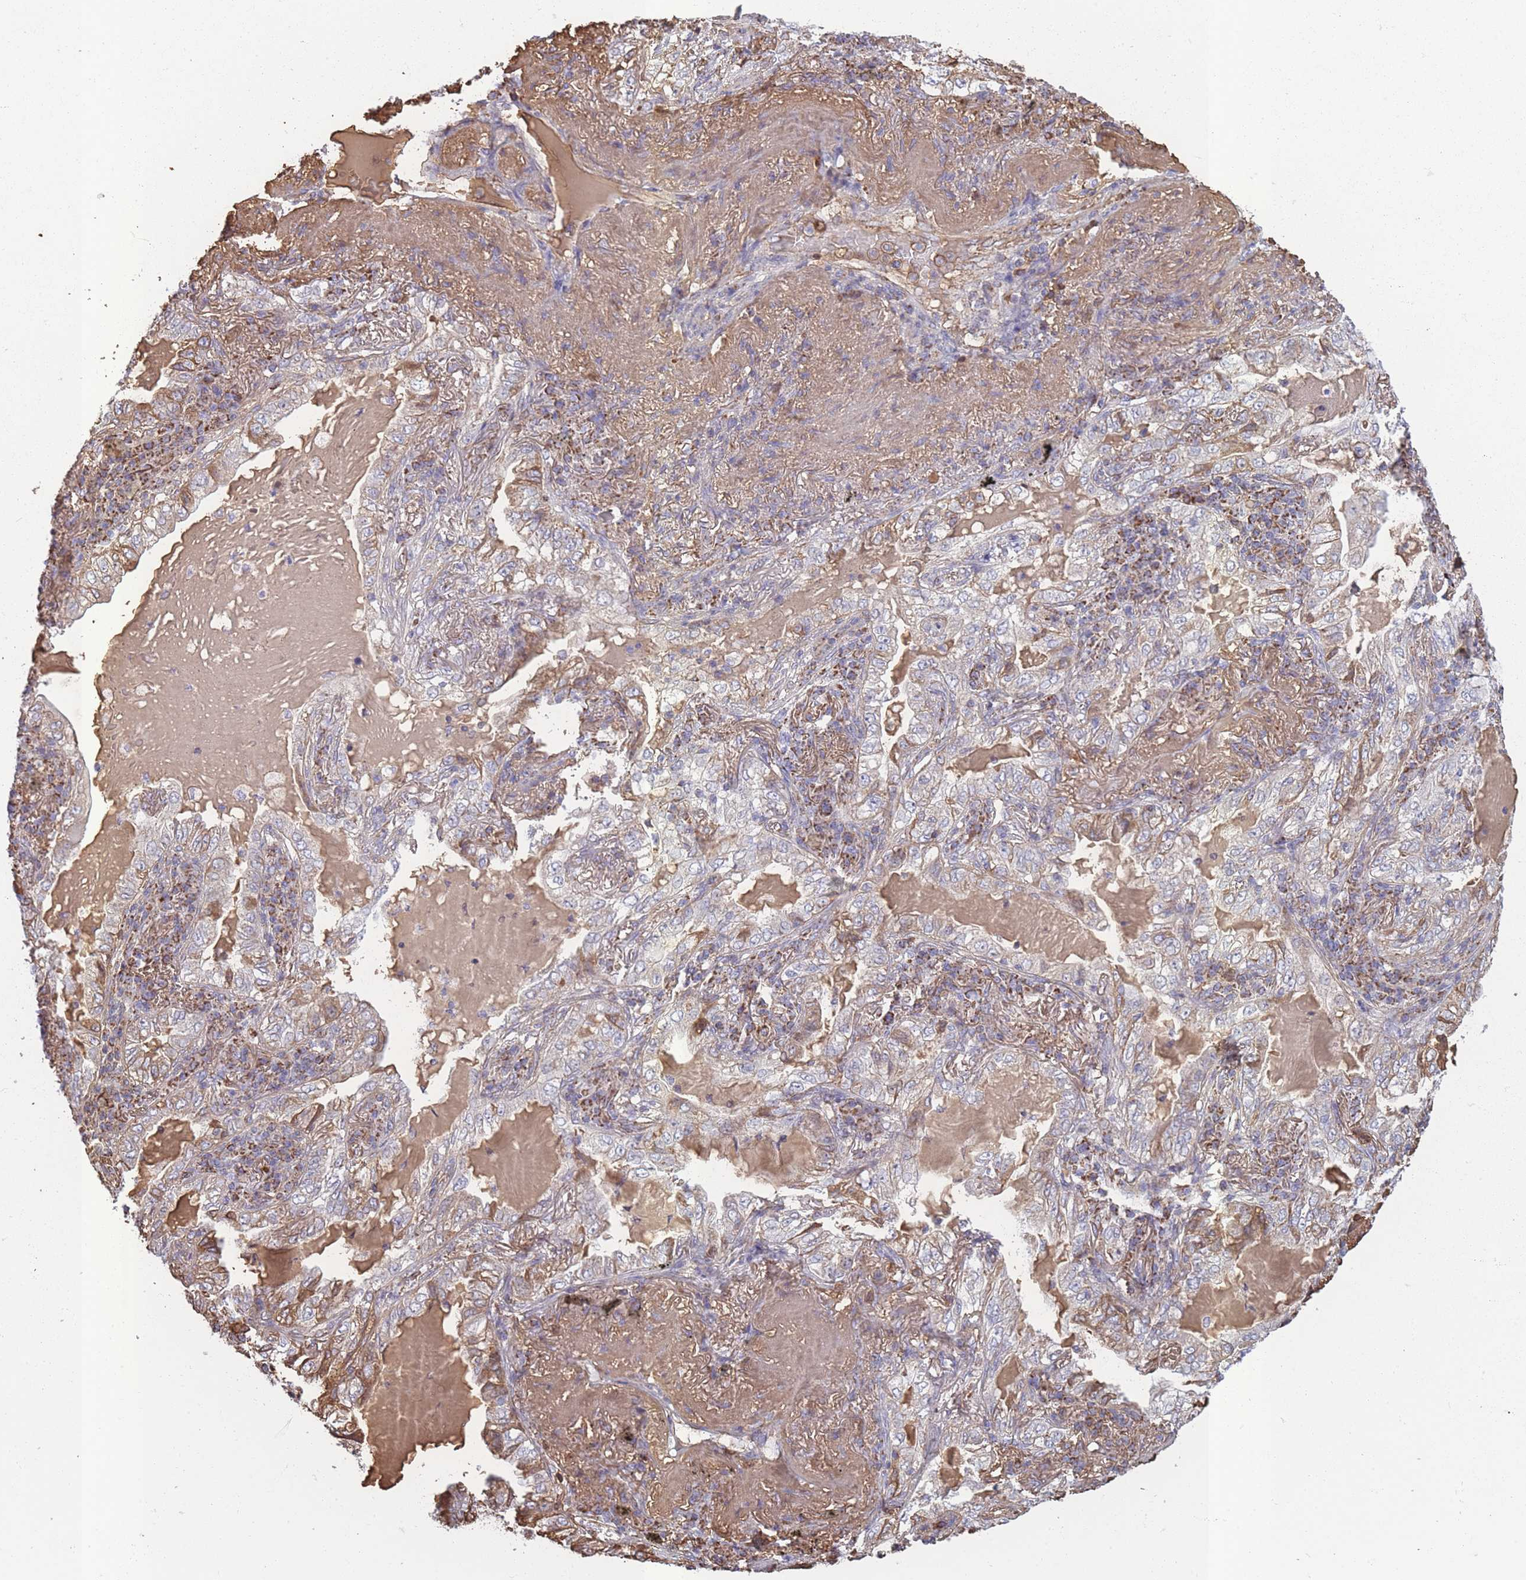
{"staining": {"intensity": "negative", "quantity": "none", "location": "none"}, "tissue": "lung cancer", "cell_type": "Tumor cells", "image_type": "cancer", "snomed": [{"axis": "morphology", "description": "Adenocarcinoma, NOS"}, {"axis": "topography", "description": "Lung"}], "caption": "Tumor cells show no significant protein positivity in adenocarcinoma (lung).", "gene": "KAT2A", "patient": {"sex": "female", "age": 73}}